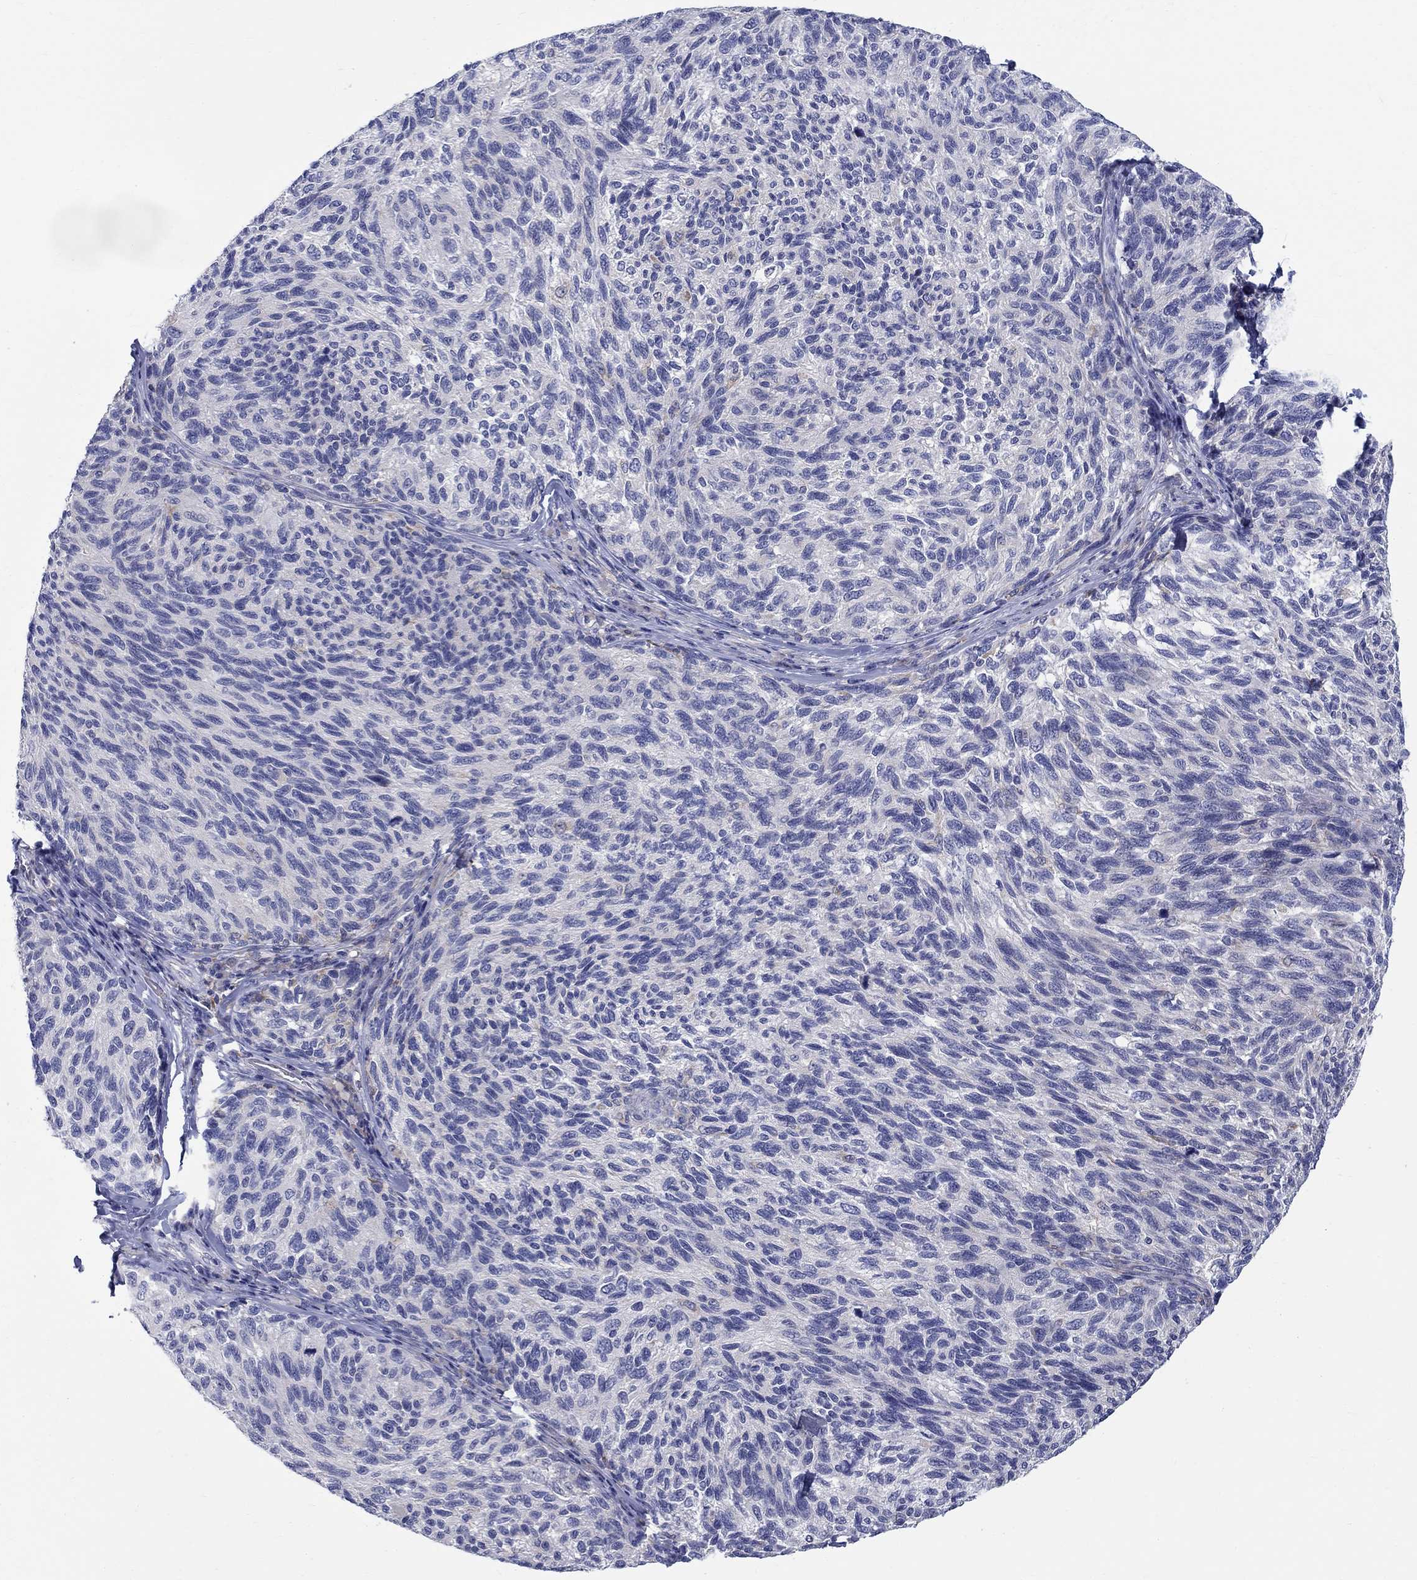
{"staining": {"intensity": "negative", "quantity": "none", "location": "none"}, "tissue": "melanoma", "cell_type": "Tumor cells", "image_type": "cancer", "snomed": [{"axis": "morphology", "description": "Malignant melanoma, NOS"}, {"axis": "topography", "description": "Skin"}], "caption": "IHC of human melanoma reveals no expression in tumor cells.", "gene": "QRFPR", "patient": {"sex": "female", "age": 73}}